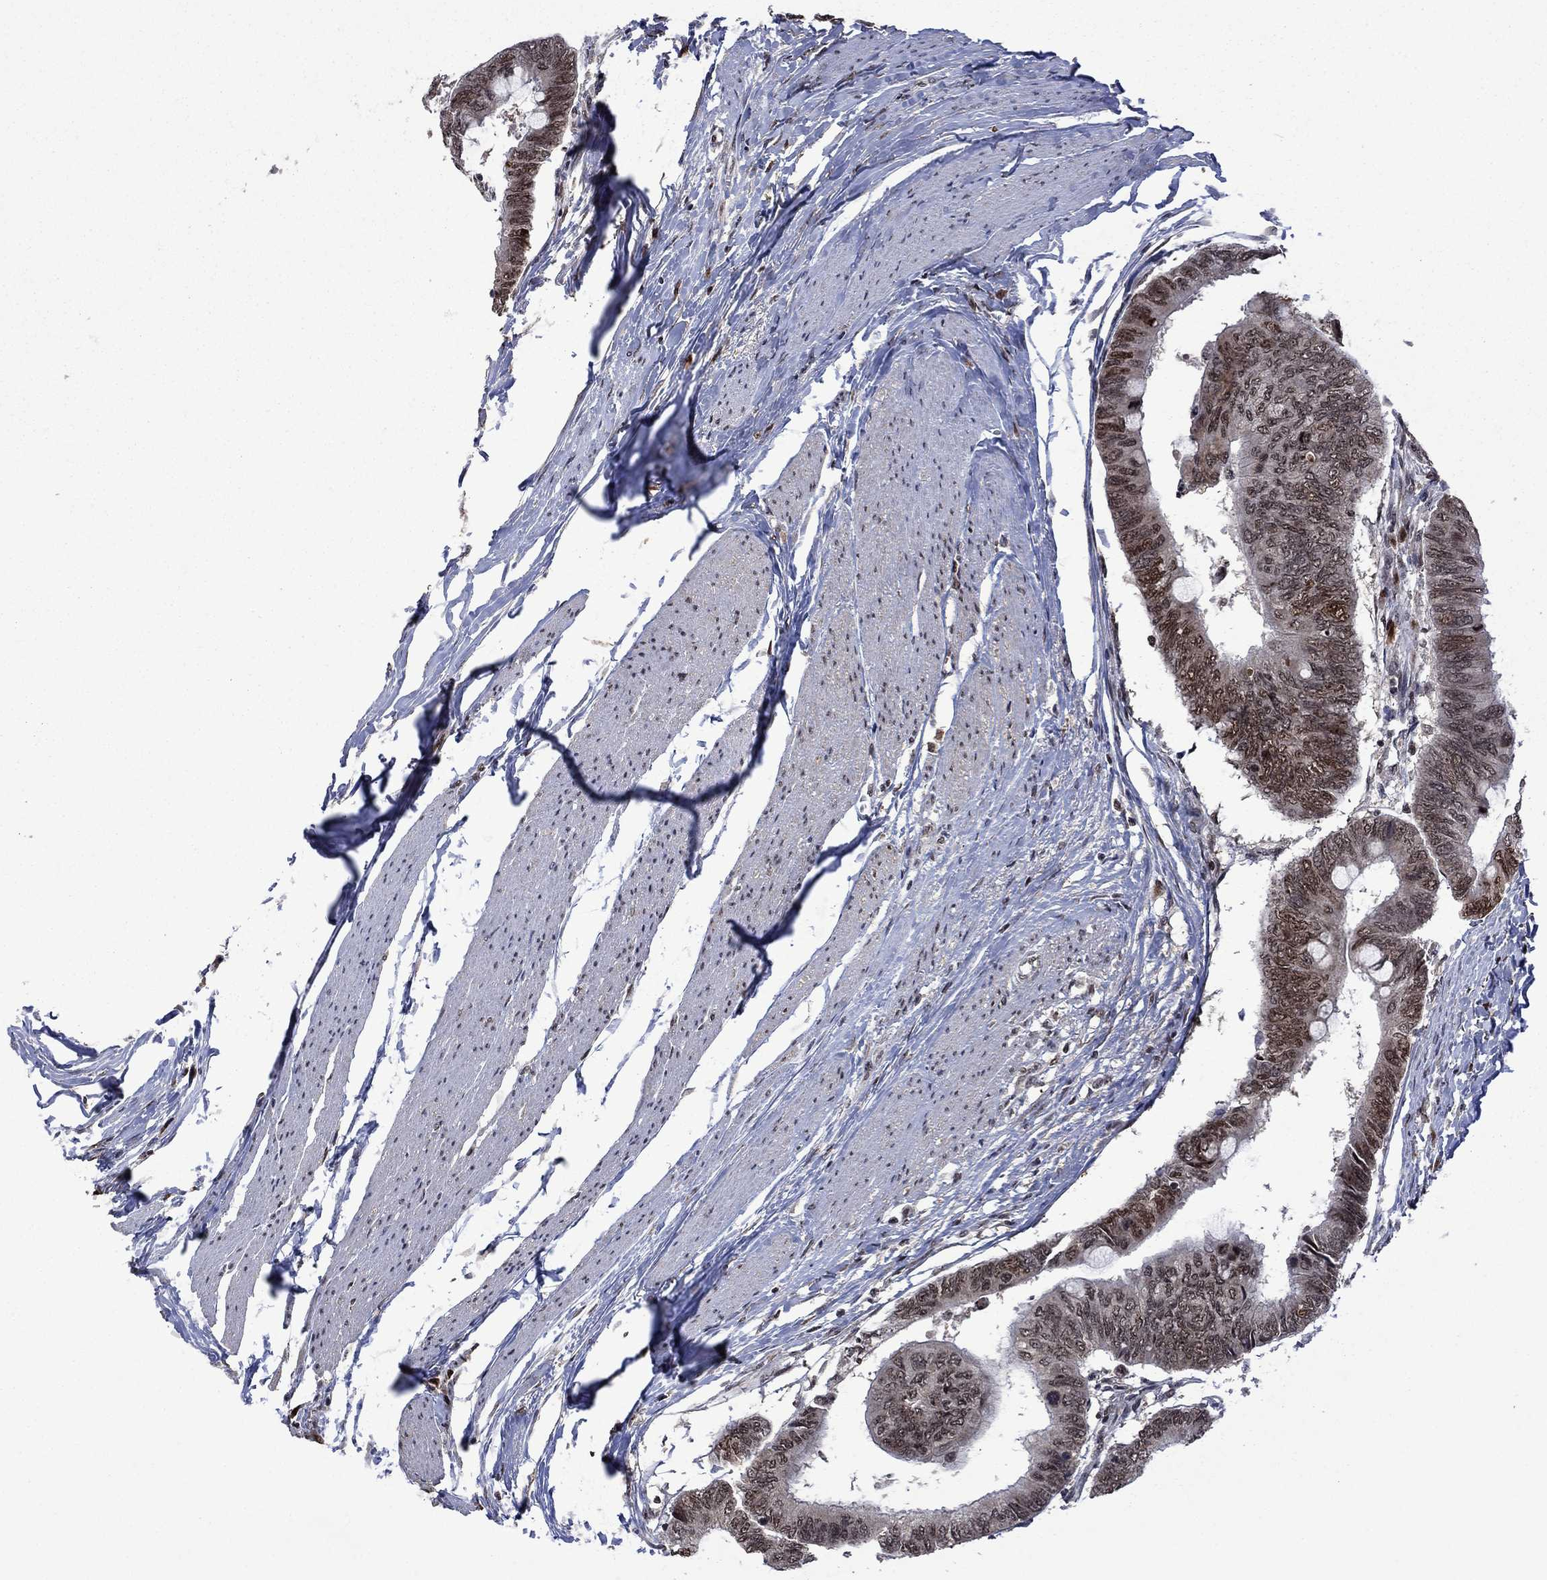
{"staining": {"intensity": "moderate", "quantity": "25%-75%", "location": "cytoplasmic/membranous,nuclear"}, "tissue": "colorectal cancer", "cell_type": "Tumor cells", "image_type": "cancer", "snomed": [{"axis": "morphology", "description": "Normal tissue, NOS"}, {"axis": "morphology", "description": "Adenocarcinoma, NOS"}, {"axis": "topography", "description": "Rectum"}, {"axis": "topography", "description": "Peripheral nerve tissue"}], "caption": "The immunohistochemical stain shows moderate cytoplasmic/membranous and nuclear staining in tumor cells of colorectal cancer (adenocarcinoma) tissue. Nuclei are stained in blue.", "gene": "FBL", "patient": {"sex": "male", "age": 92}}